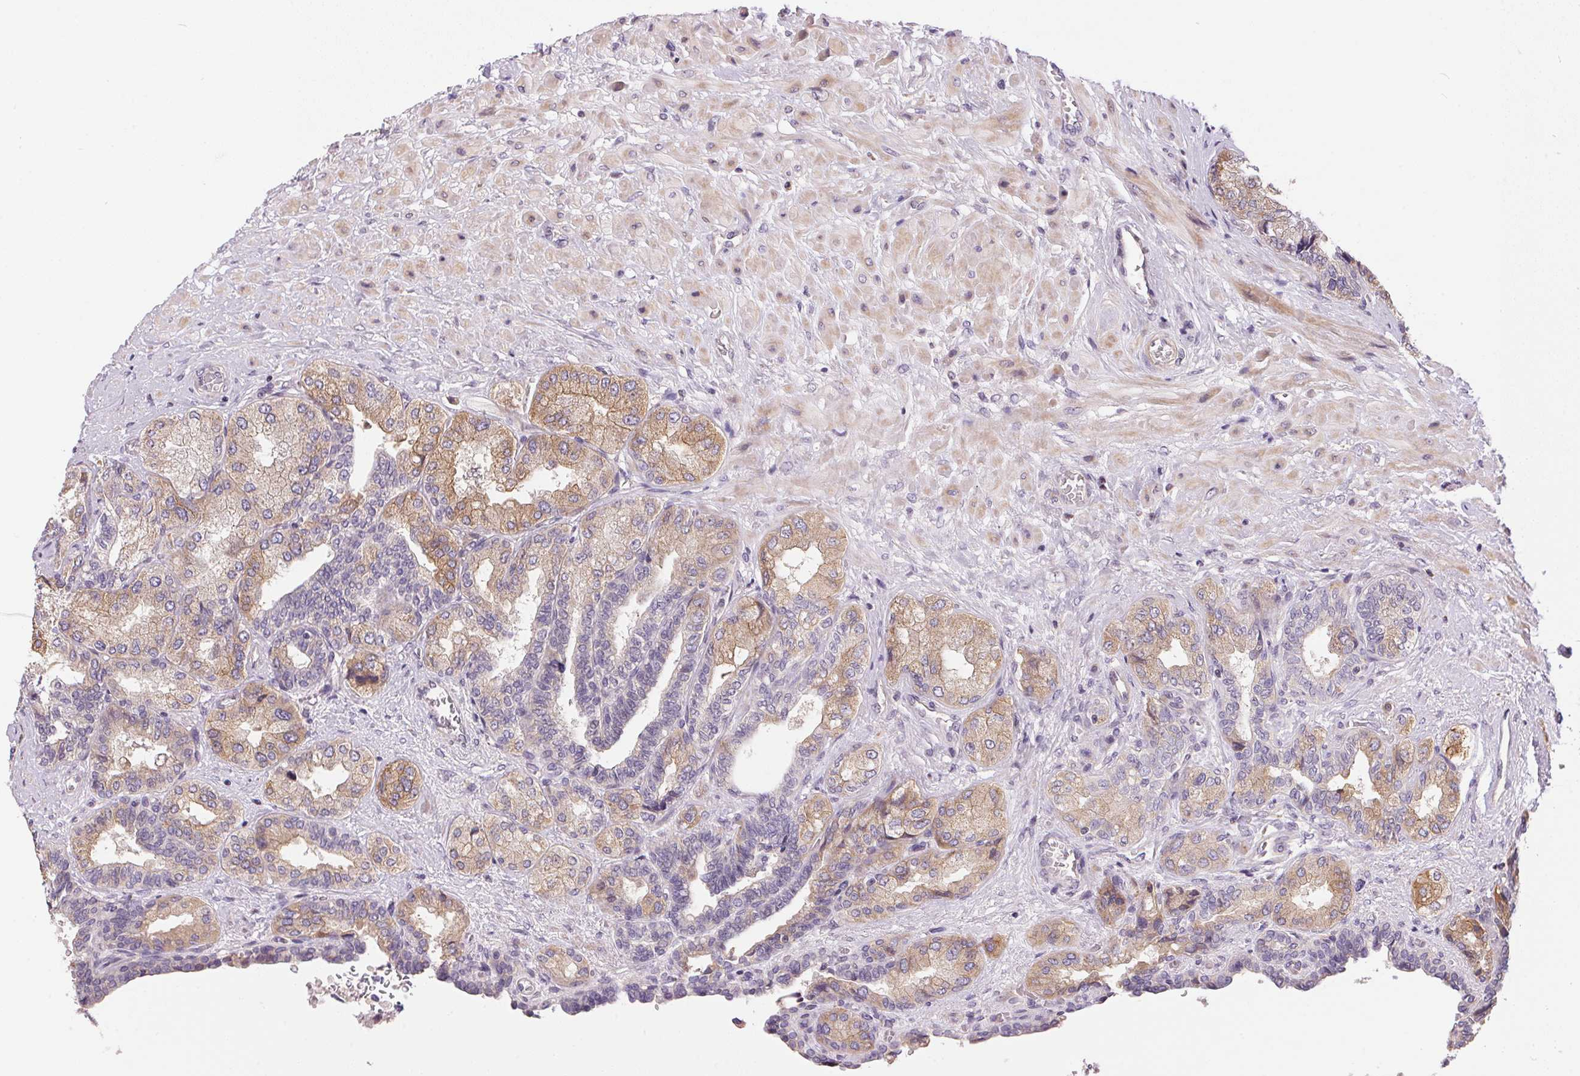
{"staining": {"intensity": "moderate", "quantity": "25%-75%", "location": "cytoplasmic/membranous"}, "tissue": "seminal vesicle", "cell_type": "Glandular cells", "image_type": "normal", "snomed": [{"axis": "morphology", "description": "Normal tissue, NOS"}, {"axis": "topography", "description": "Seminal veicle"}], "caption": "Approximately 25%-75% of glandular cells in unremarkable seminal vesicle show moderate cytoplasmic/membranous protein expression as visualized by brown immunohistochemical staining.", "gene": "UNC13B", "patient": {"sex": "male", "age": 68}}